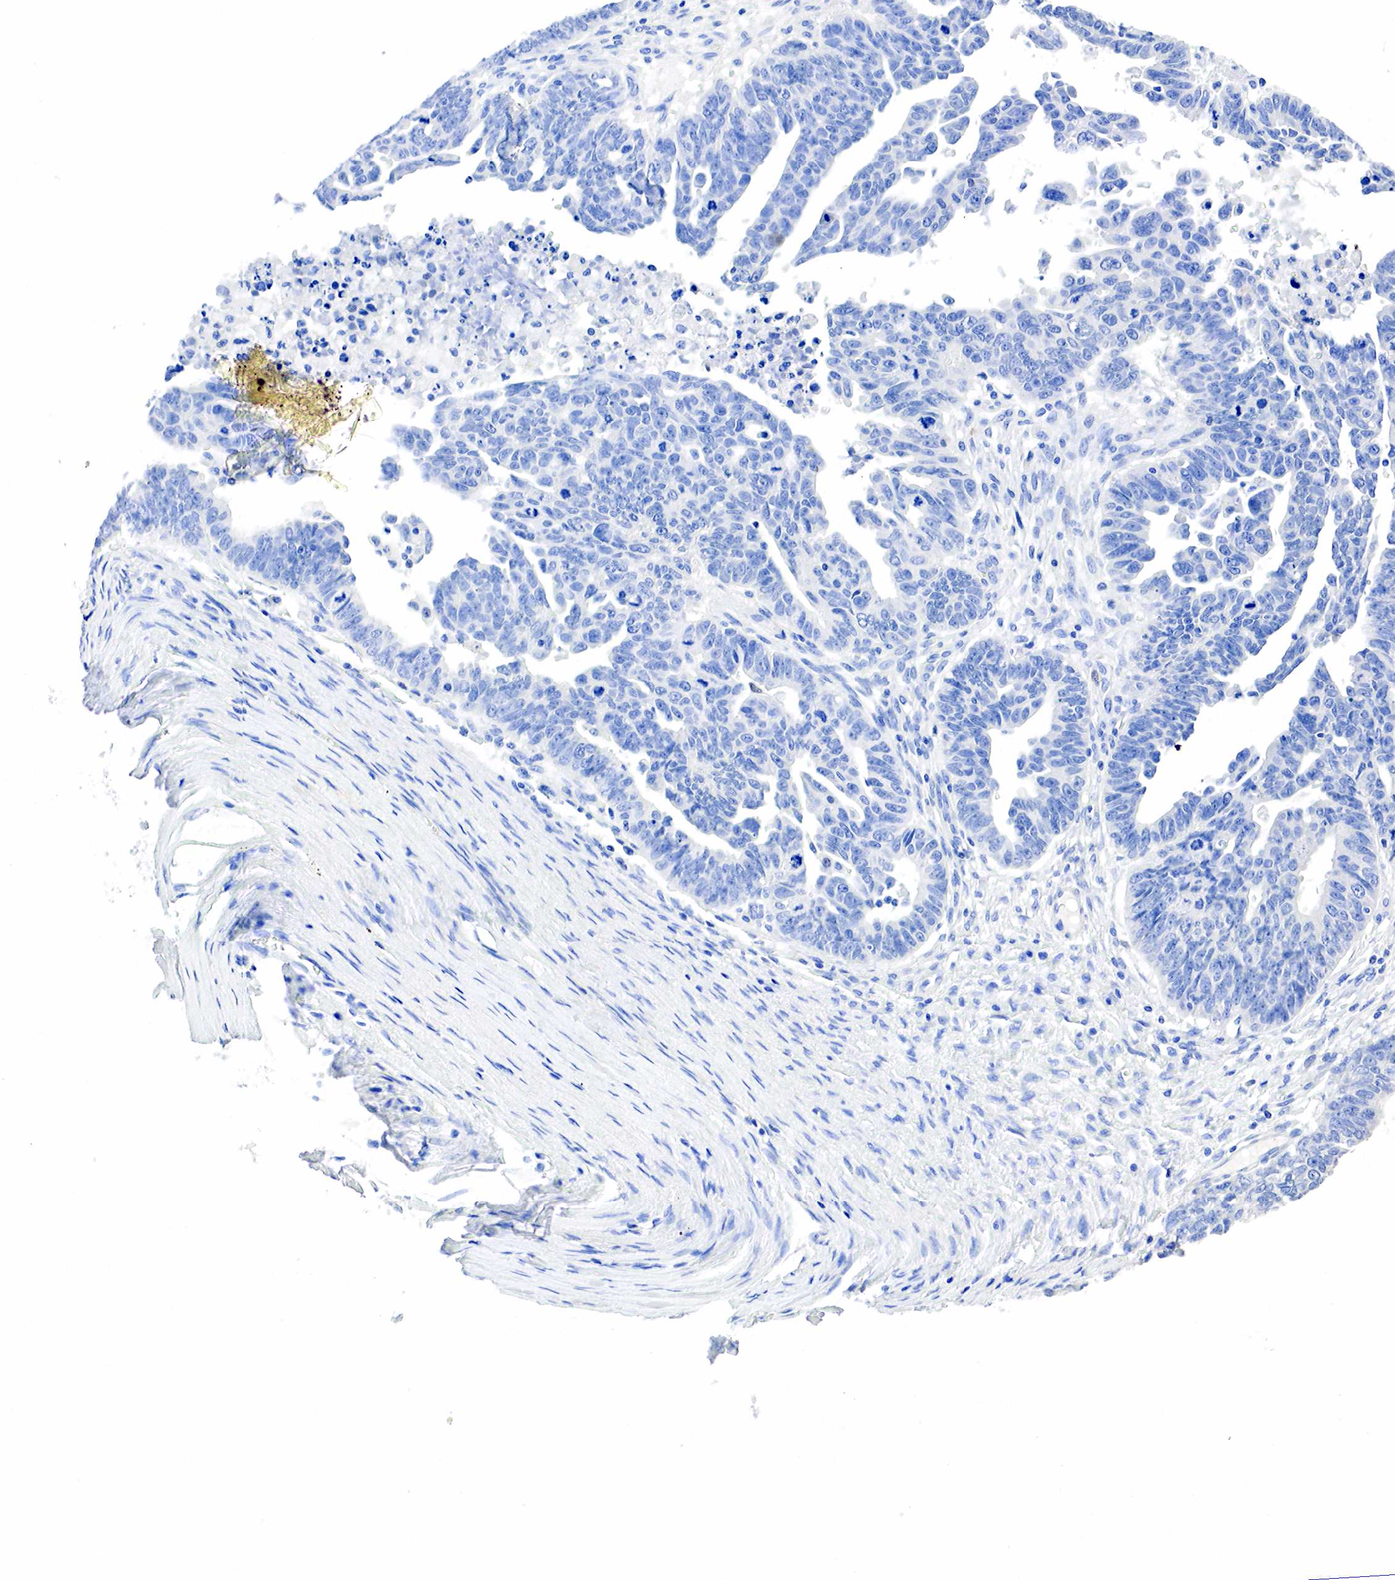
{"staining": {"intensity": "negative", "quantity": "none", "location": "none"}, "tissue": "ovarian cancer", "cell_type": "Tumor cells", "image_type": "cancer", "snomed": [{"axis": "morphology", "description": "Carcinoma, endometroid"}, {"axis": "morphology", "description": "Cystadenocarcinoma, serous, NOS"}, {"axis": "topography", "description": "Ovary"}], "caption": "A histopathology image of human ovarian cancer is negative for staining in tumor cells.", "gene": "SST", "patient": {"sex": "female", "age": 45}}